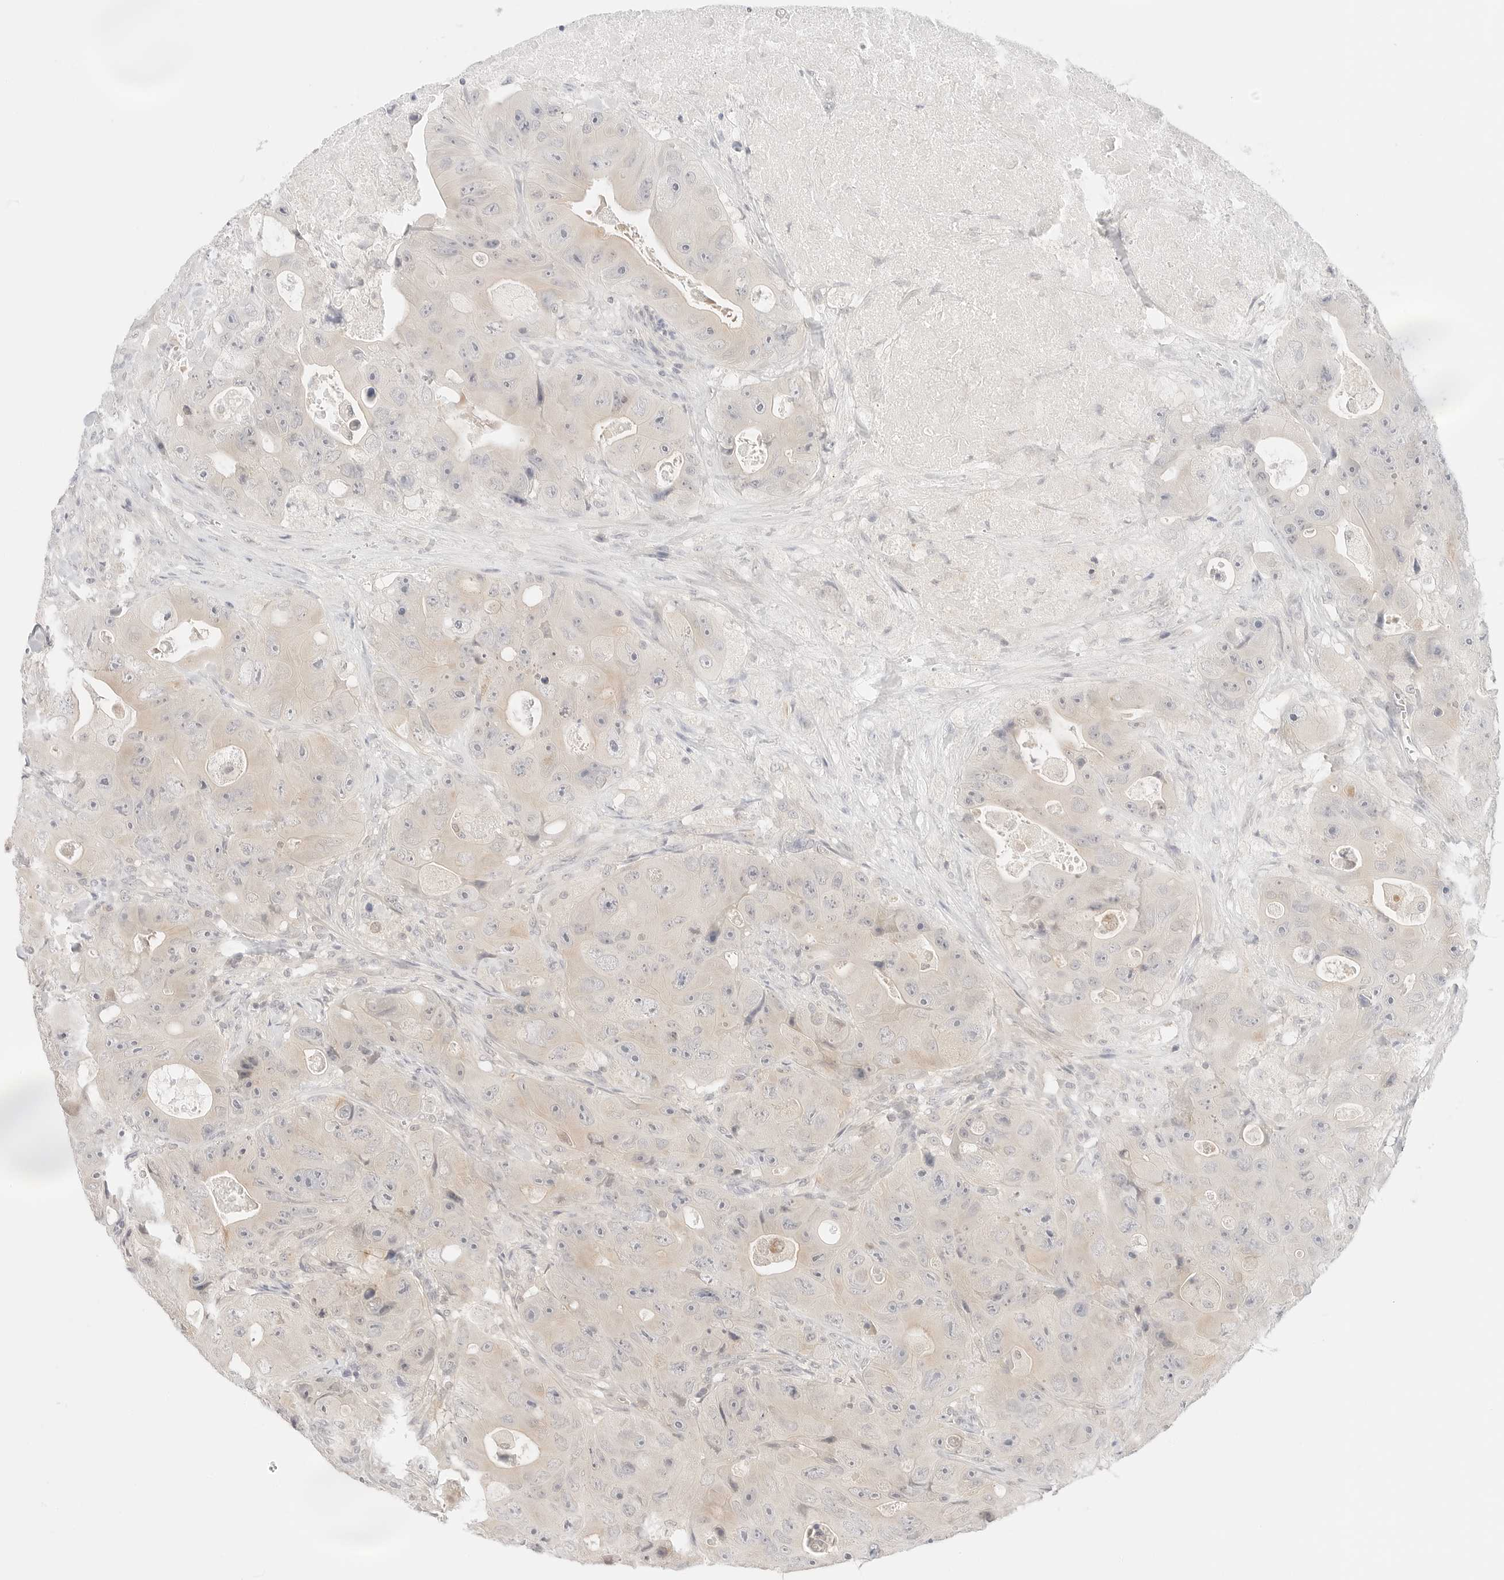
{"staining": {"intensity": "negative", "quantity": "none", "location": "none"}, "tissue": "colorectal cancer", "cell_type": "Tumor cells", "image_type": "cancer", "snomed": [{"axis": "morphology", "description": "Adenocarcinoma, NOS"}, {"axis": "topography", "description": "Colon"}], "caption": "Adenocarcinoma (colorectal) was stained to show a protein in brown. There is no significant expression in tumor cells. Nuclei are stained in blue.", "gene": "GNAS", "patient": {"sex": "female", "age": 46}}